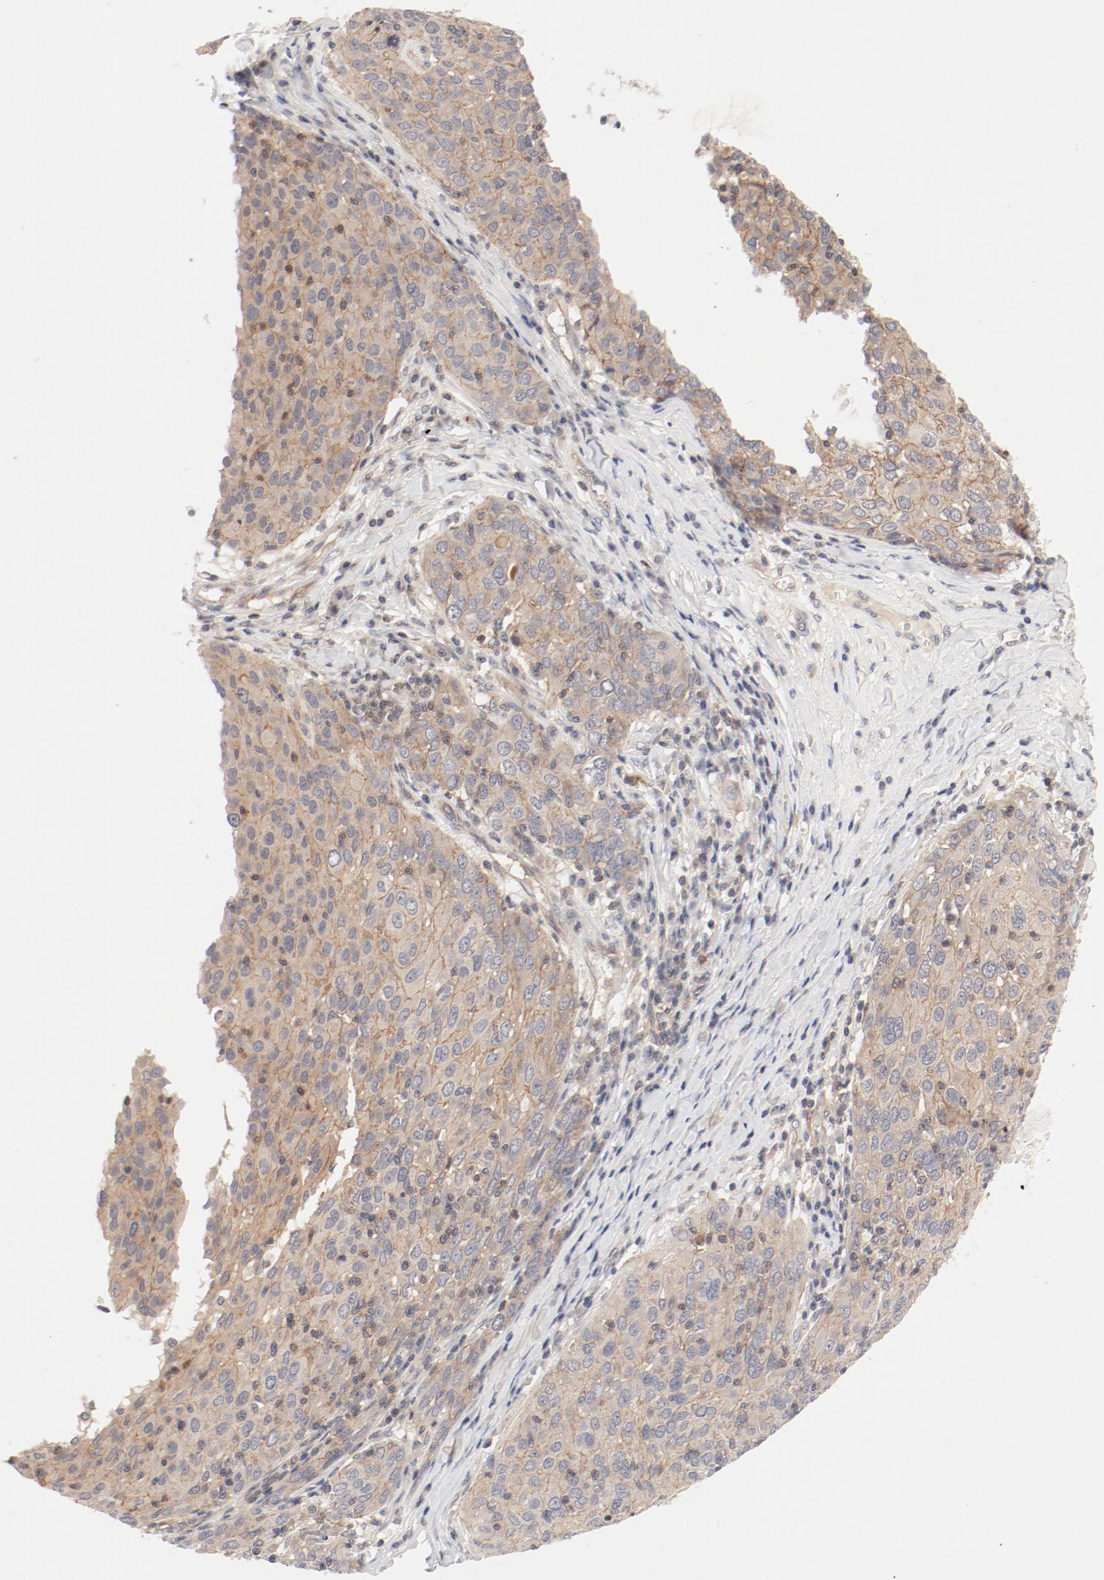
{"staining": {"intensity": "weak", "quantity": "25%-75%", "location": "cytoplasmic/membranous"}, "tissue": "ovarian cancer", "cell_type": "Tumor cells", "image_type": "cancer", "snomed": [{"axis": "morphology", "description": "Carcinoma, endometroid"}, {"axis": "topography", "description": "Ovary"}], "caption": "Ovarian cancer (endometroid carcinoma) stained for a protein displays weak cytoplasmic/membranous positivity in tumor cells. (Brightfield microscopy of DAB IHC at high magnification).", "gene": "ZNF267", "patient": {"sex": "female", "age": 50}}